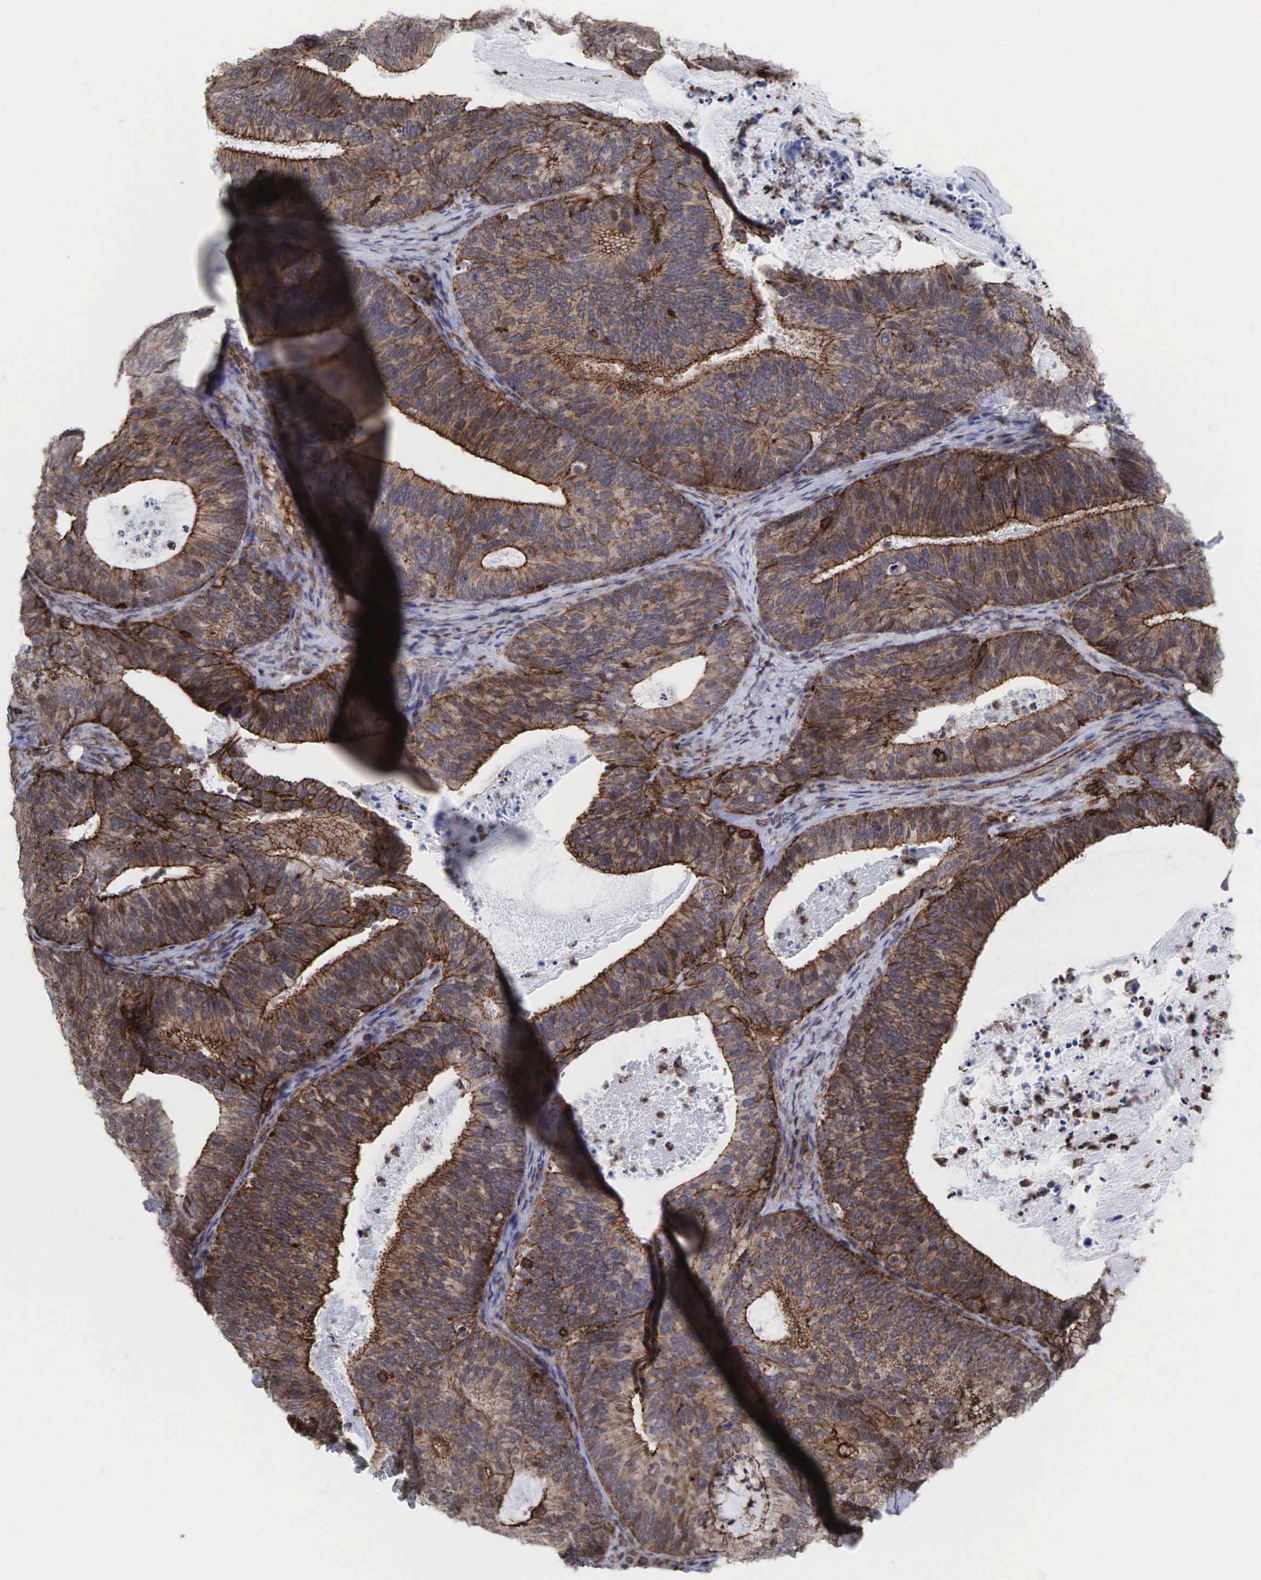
{"staining": {"intensity": "moderate", "quantity": ">75%", "location": "cytoplasmic/membranous"}, "tissue": "ovarian cancer", "cell_type": "Tumor cells", "image_type": "cancer", "snomed": [{"axis": "morphology", "description": "Carcinoma, endometroid"}, {"axis": "topography", "description": "Ovary"}], "caption": "Ovarian cancer stained for a protein displays moderate cytoplasmic/membranous positivity in tumor cells.", "gene": "GPRASP1", "patient": {"sex": "female", "age": 52}}